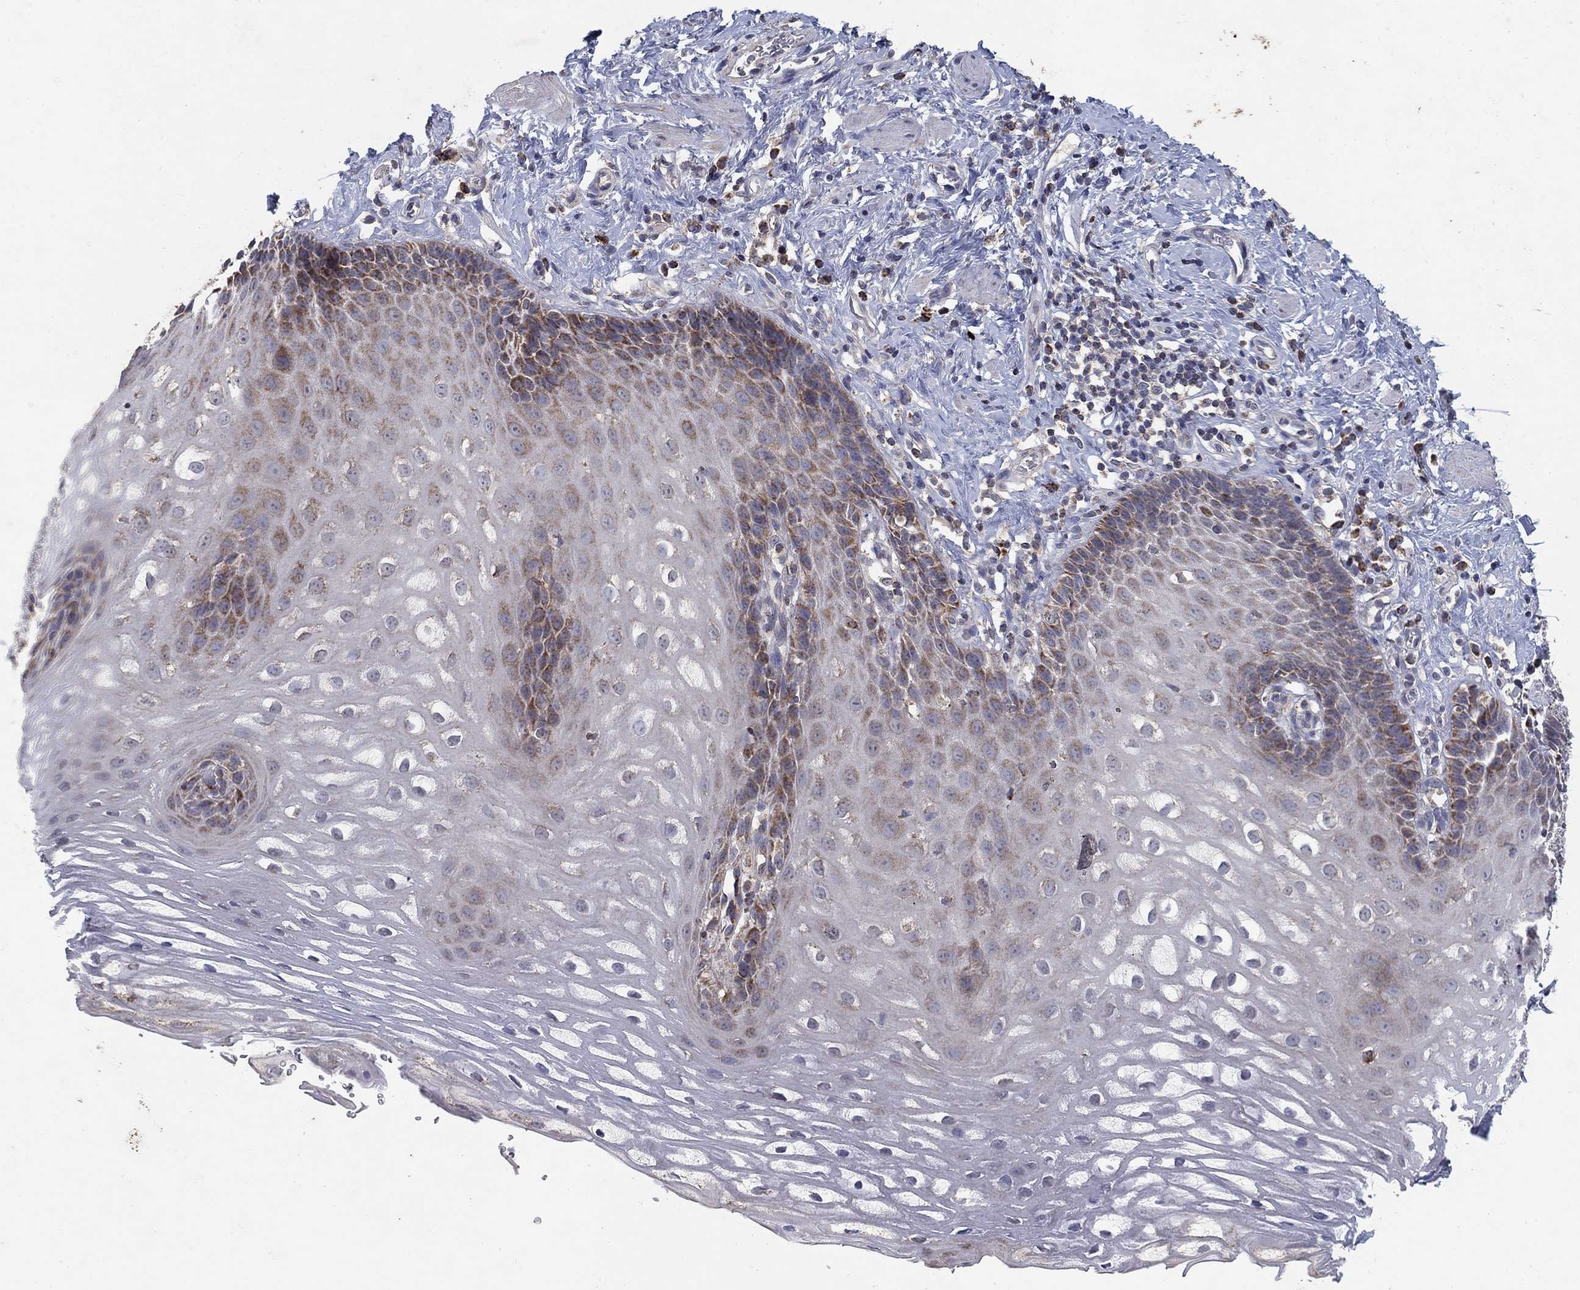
{"staining": {"intensity": "moderate", "quantity": "<25%", "location": "cytoplasmic/membranous"}, "tissue": "esophagus", "cell_type": "Squamous epithelial cells", "image_type": "normal", "snomed": [{"axis": "morphology", "description": "Normal tissue, NOS"}, {"axis": "topography", "description": "Esophagus"}], "caption": "About <25% of squamous epithelial cells in normal esophagus display moderate cytoplasmic/membranous protein positivity as visualized by brown immunohistochemical staining.", "gene": "GPSM1", "patient": {"sex": "male", "age": 64}}